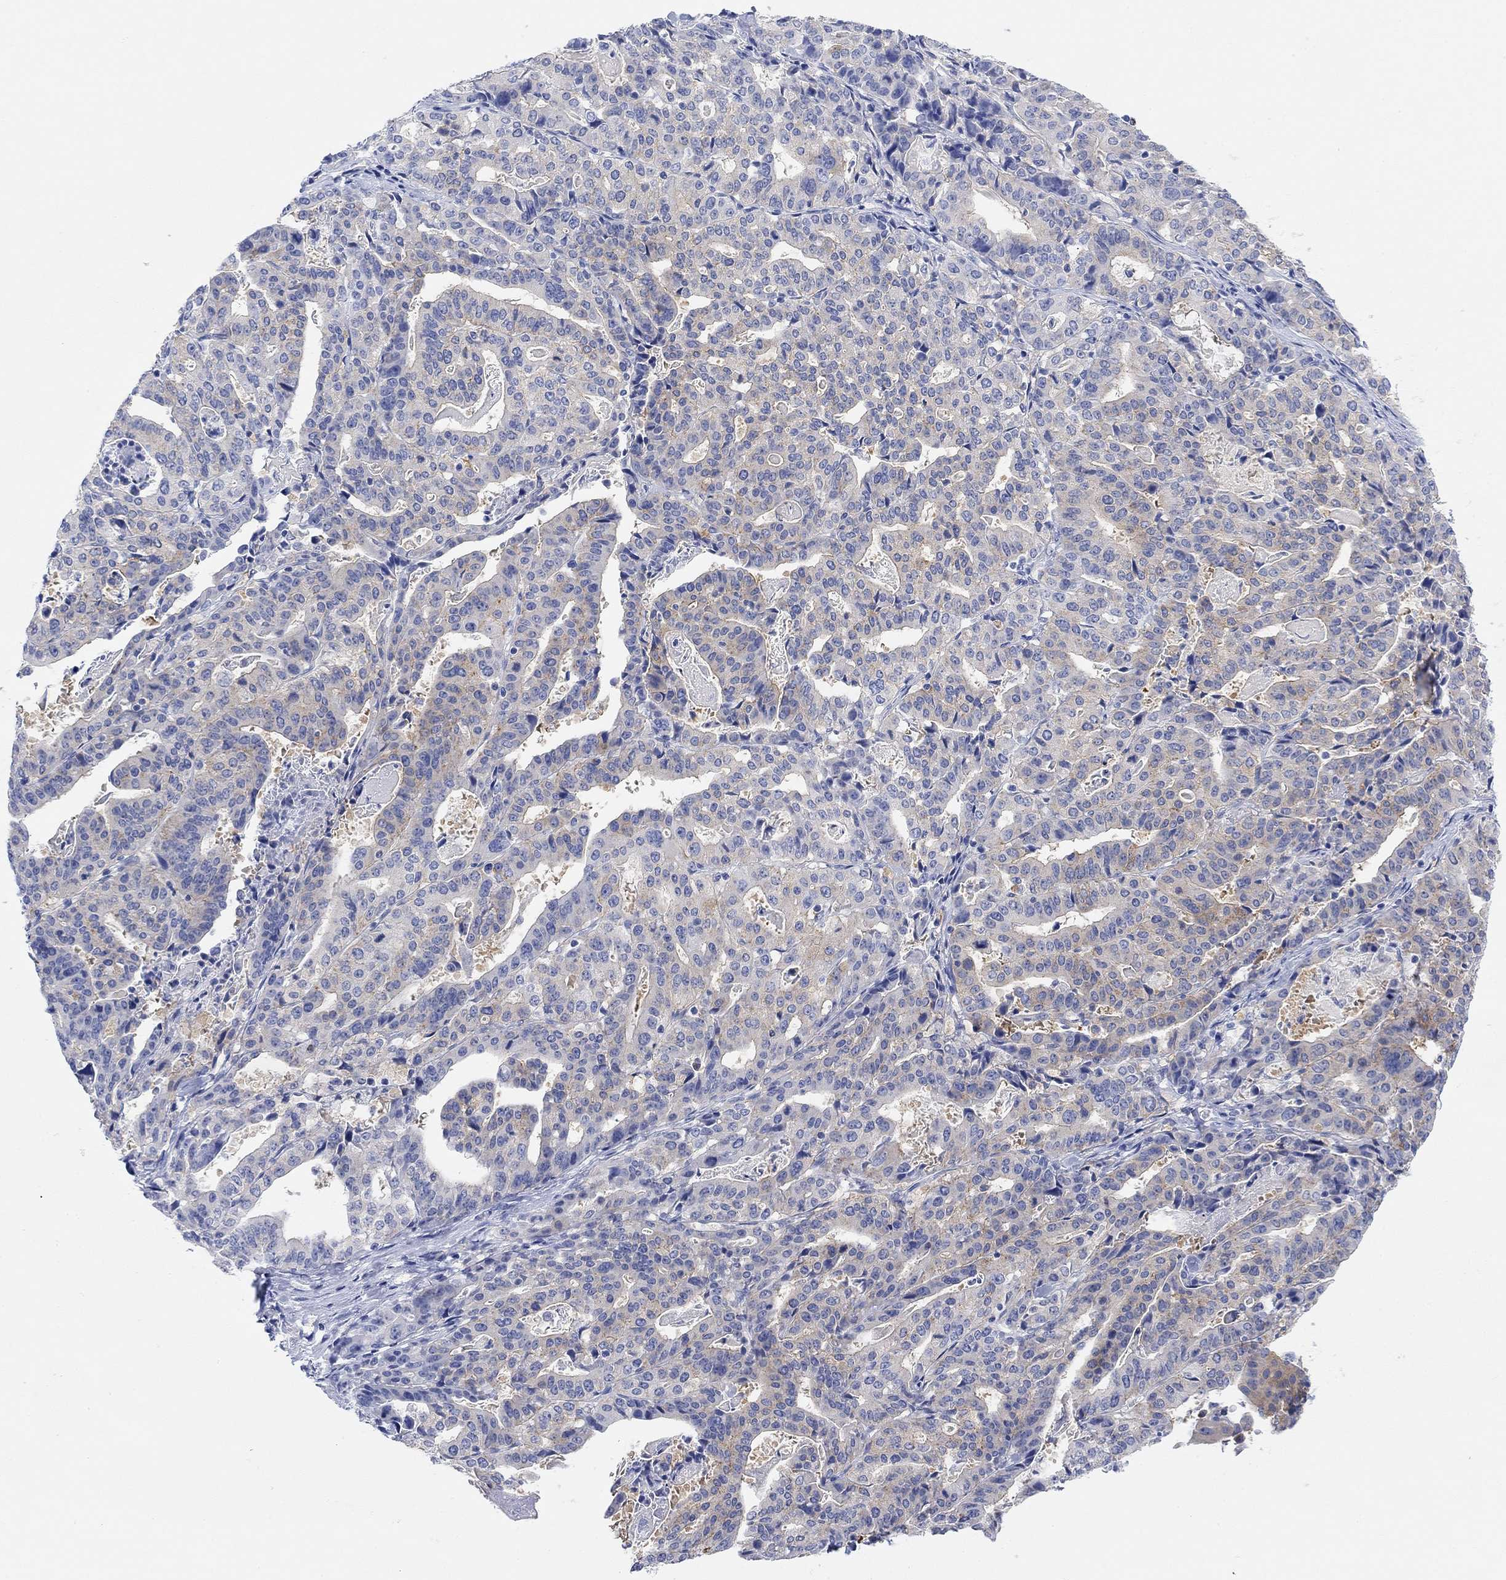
{"staining": {"intensity": "weak", "quantity": "<25%", "location": "cytoplasmic/membranous"}, "tissue": "stomach cancer", "cell_type": "Tumor cells", "image_type": "cancer", "snomed": [{"axis": "morphology", "description": "Adenocarcinoma, NOS"}, {"axis": "topography", "description": "Stomach"}], "caption": "Tumor cells show no significant staining in stomach adenocarcinoma. (DAB (3,3'-diaminobenzidine) IHC visualized using brightfield microscopy, high magnification).", "gene": "RGS1", "patient": {"sex": "male", "age": 48}}